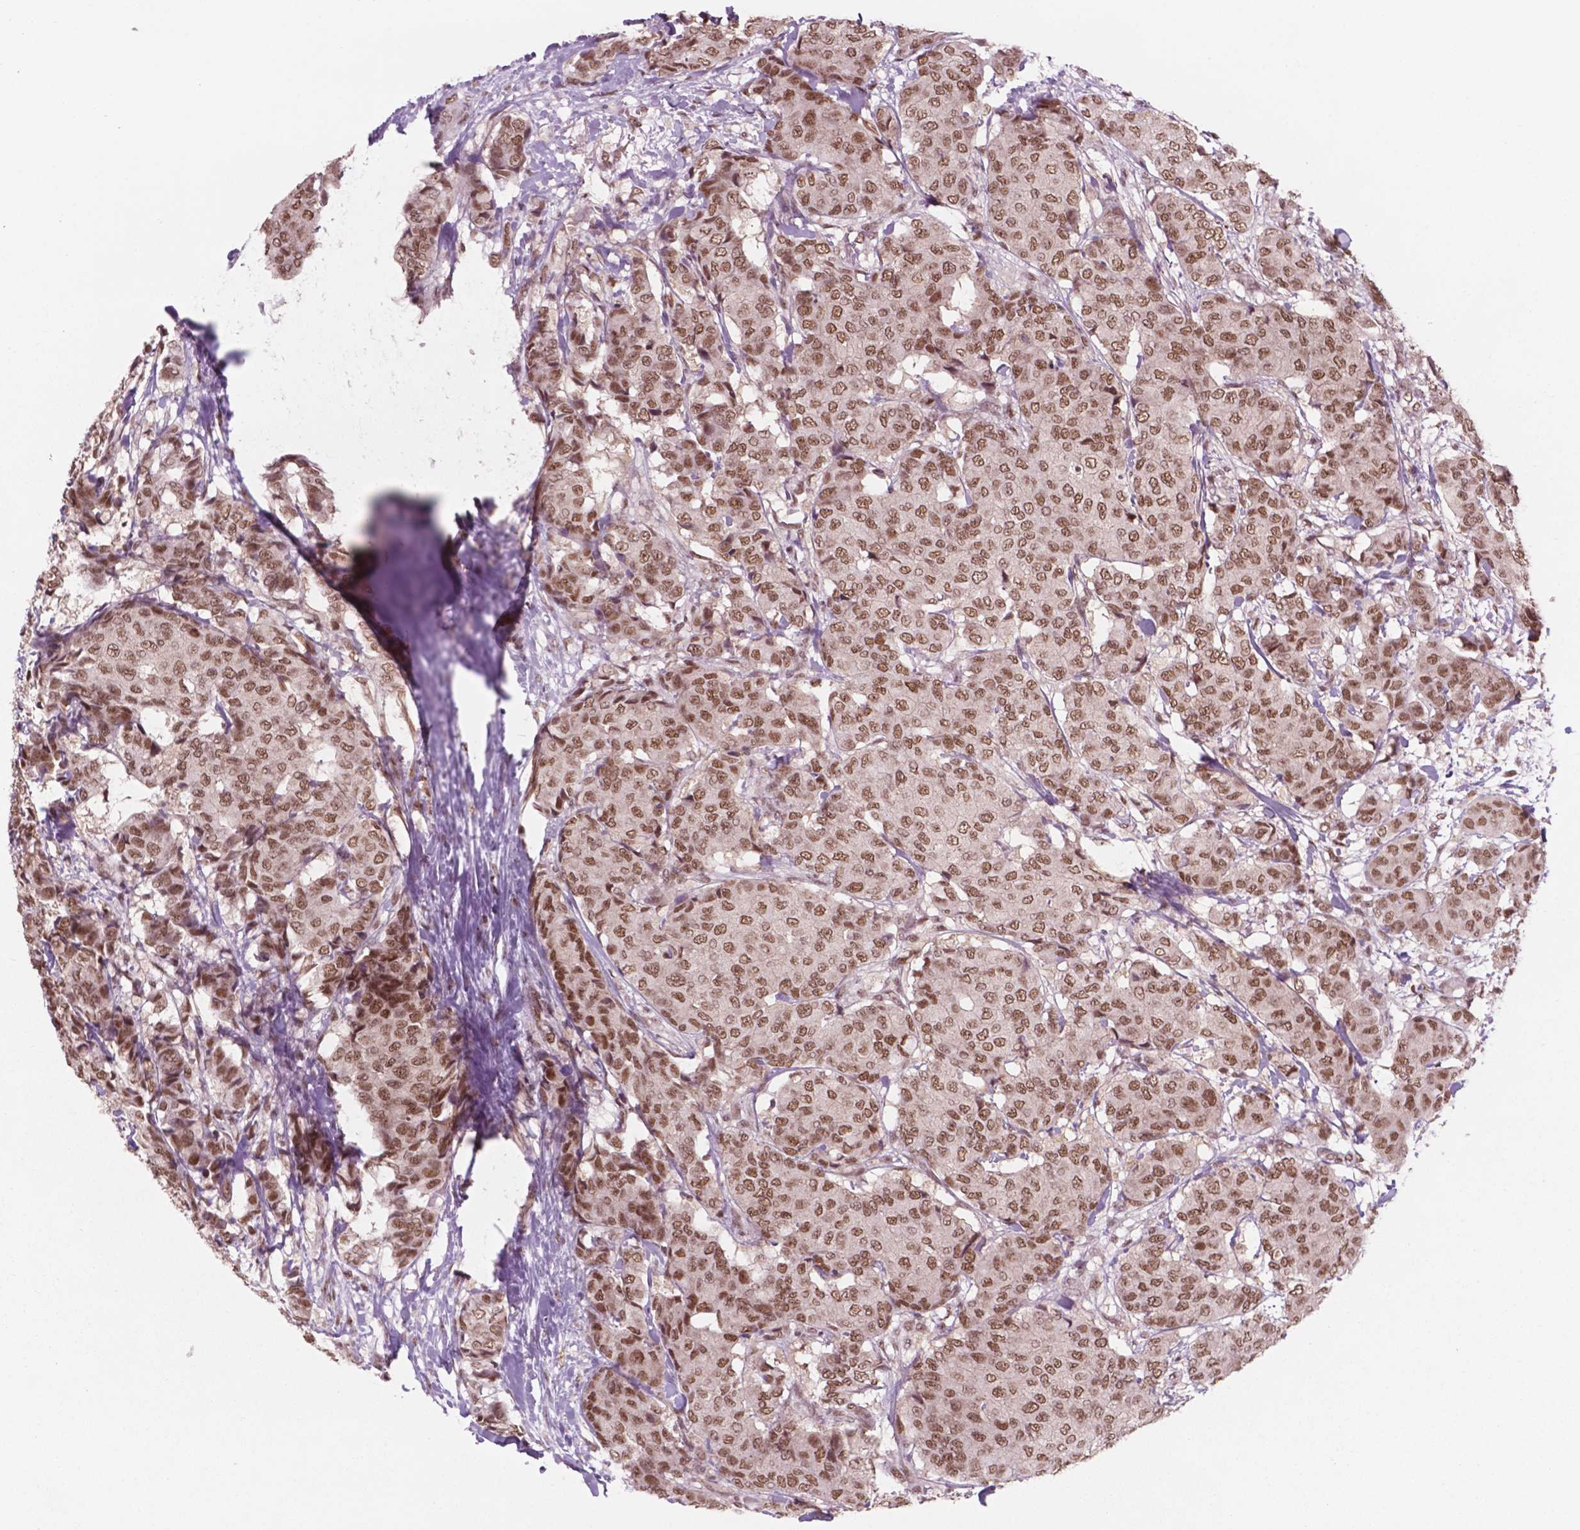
{"staining": {"intensity": "moderate", "quantity": ">75%", "location": "nuclear"}, "tissue": "breast cancer", "cell_type": "Tumor cells", "image_type": "cancer", "snomed": [{"axis": "morphology", "description": "Duct carcinoma"}, {"axis": "topography", "description": "Breast"}], "caption": "This is a micrograph of immunohistochemistry (IHC) staining of breast invasive ductal carcinoma, which shows moderate staining in the nuclear of tumor cells.", "gene": "POLR2E", "patient": {"sex": "female", "age": 75}}